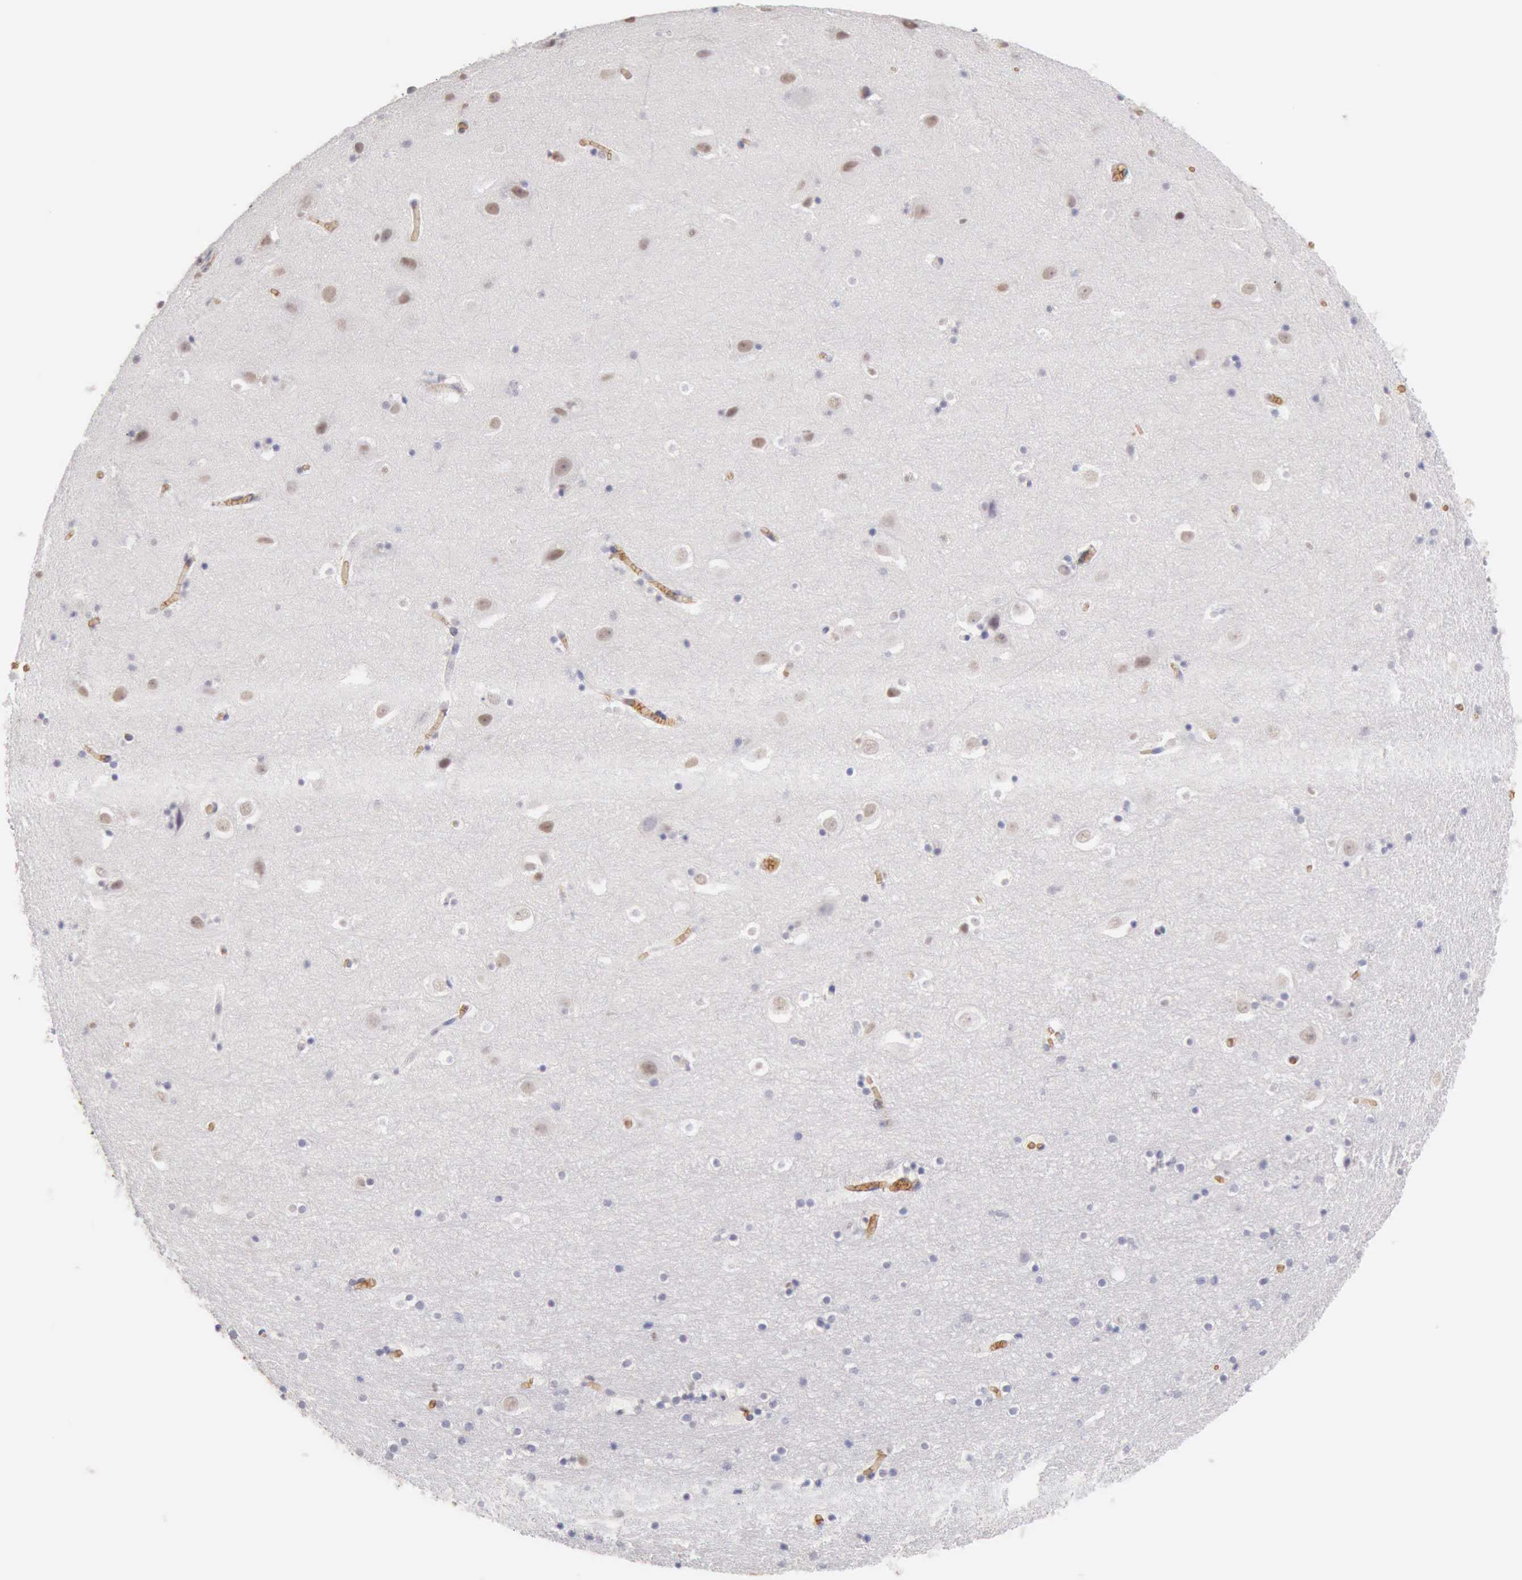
{"staining": {"intensity": "negative", "quantity": "none", "location": "none"}, "tissue": "hippocampus", "cell_type": "Glial cells", "image_type": "normal", "snomed": [{"axis": "morphology", "description": "Normal tissue, NOS"}, {"axis": "topography", "description": "Hippocampus"}], "caption": "Immunohistochemical staining of normal hippocampus displays no significant staining in glial cells.", "gene": "CFI", "patient": {"sex": "male", "age": 45}}